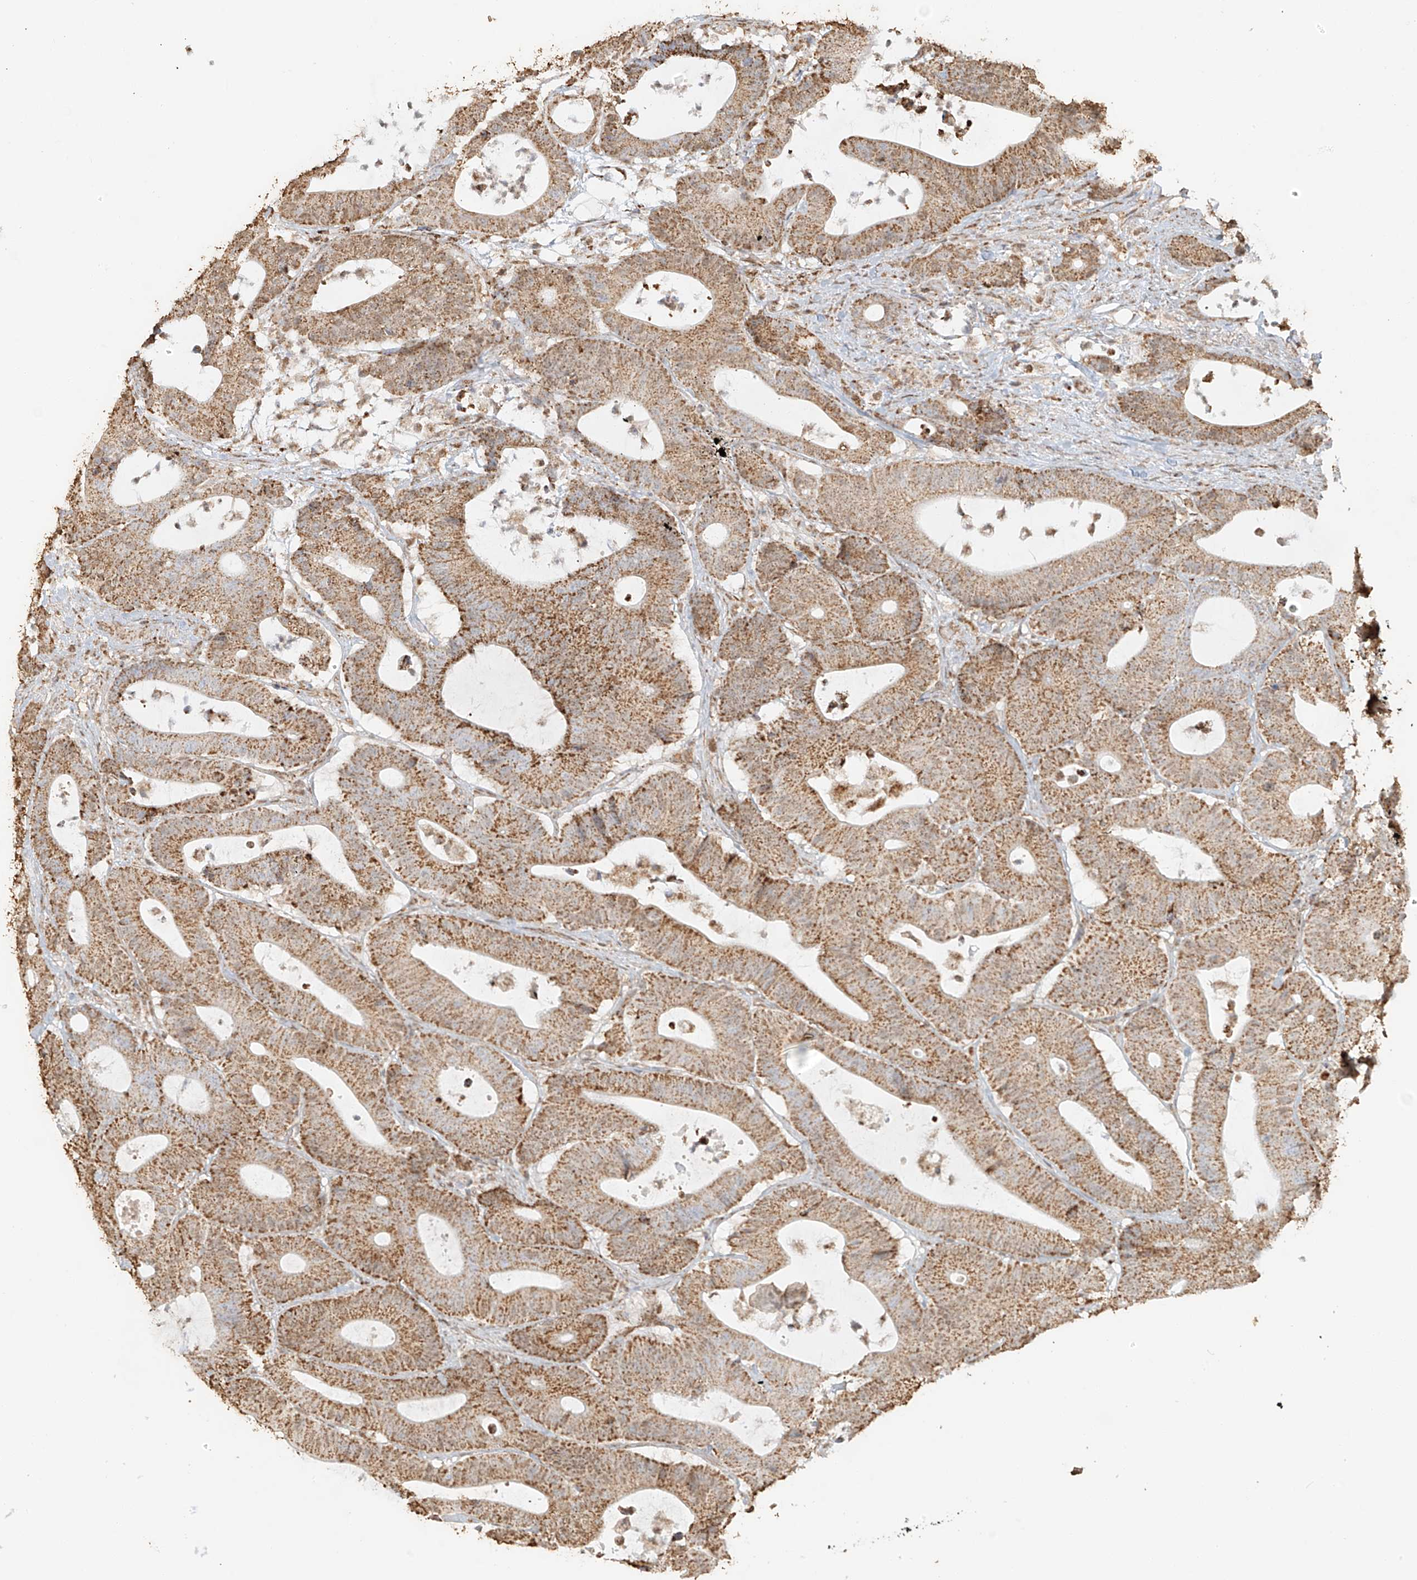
{"staining": {"intensity": "moderate", "quantity": ">75%", "location": "cytoplasmic/membranous"}, "tissue": "colorectal cancer", "cell_type": "Tumor cells", "image_type": "cancer", "snomed": [{"axis": "morphology", "description": "Adenocarcinoma, NOS"}, {"axis": "topography", "description": "Colon"}], "caption": "High-magnification brightfield microscopy of colorectal adenocarcinoma stained with DAB (brown) and counterstained with hematoxylin (blue). tumor cells exhibit moderate cytoplasmic/membranous staining is seen in approximately>75% of cells. (brown staining indicates protein expression, while blue staining denotes nuclei).", "gene": "MIPEP", "patient": {"sex": "female", "age": 84}}